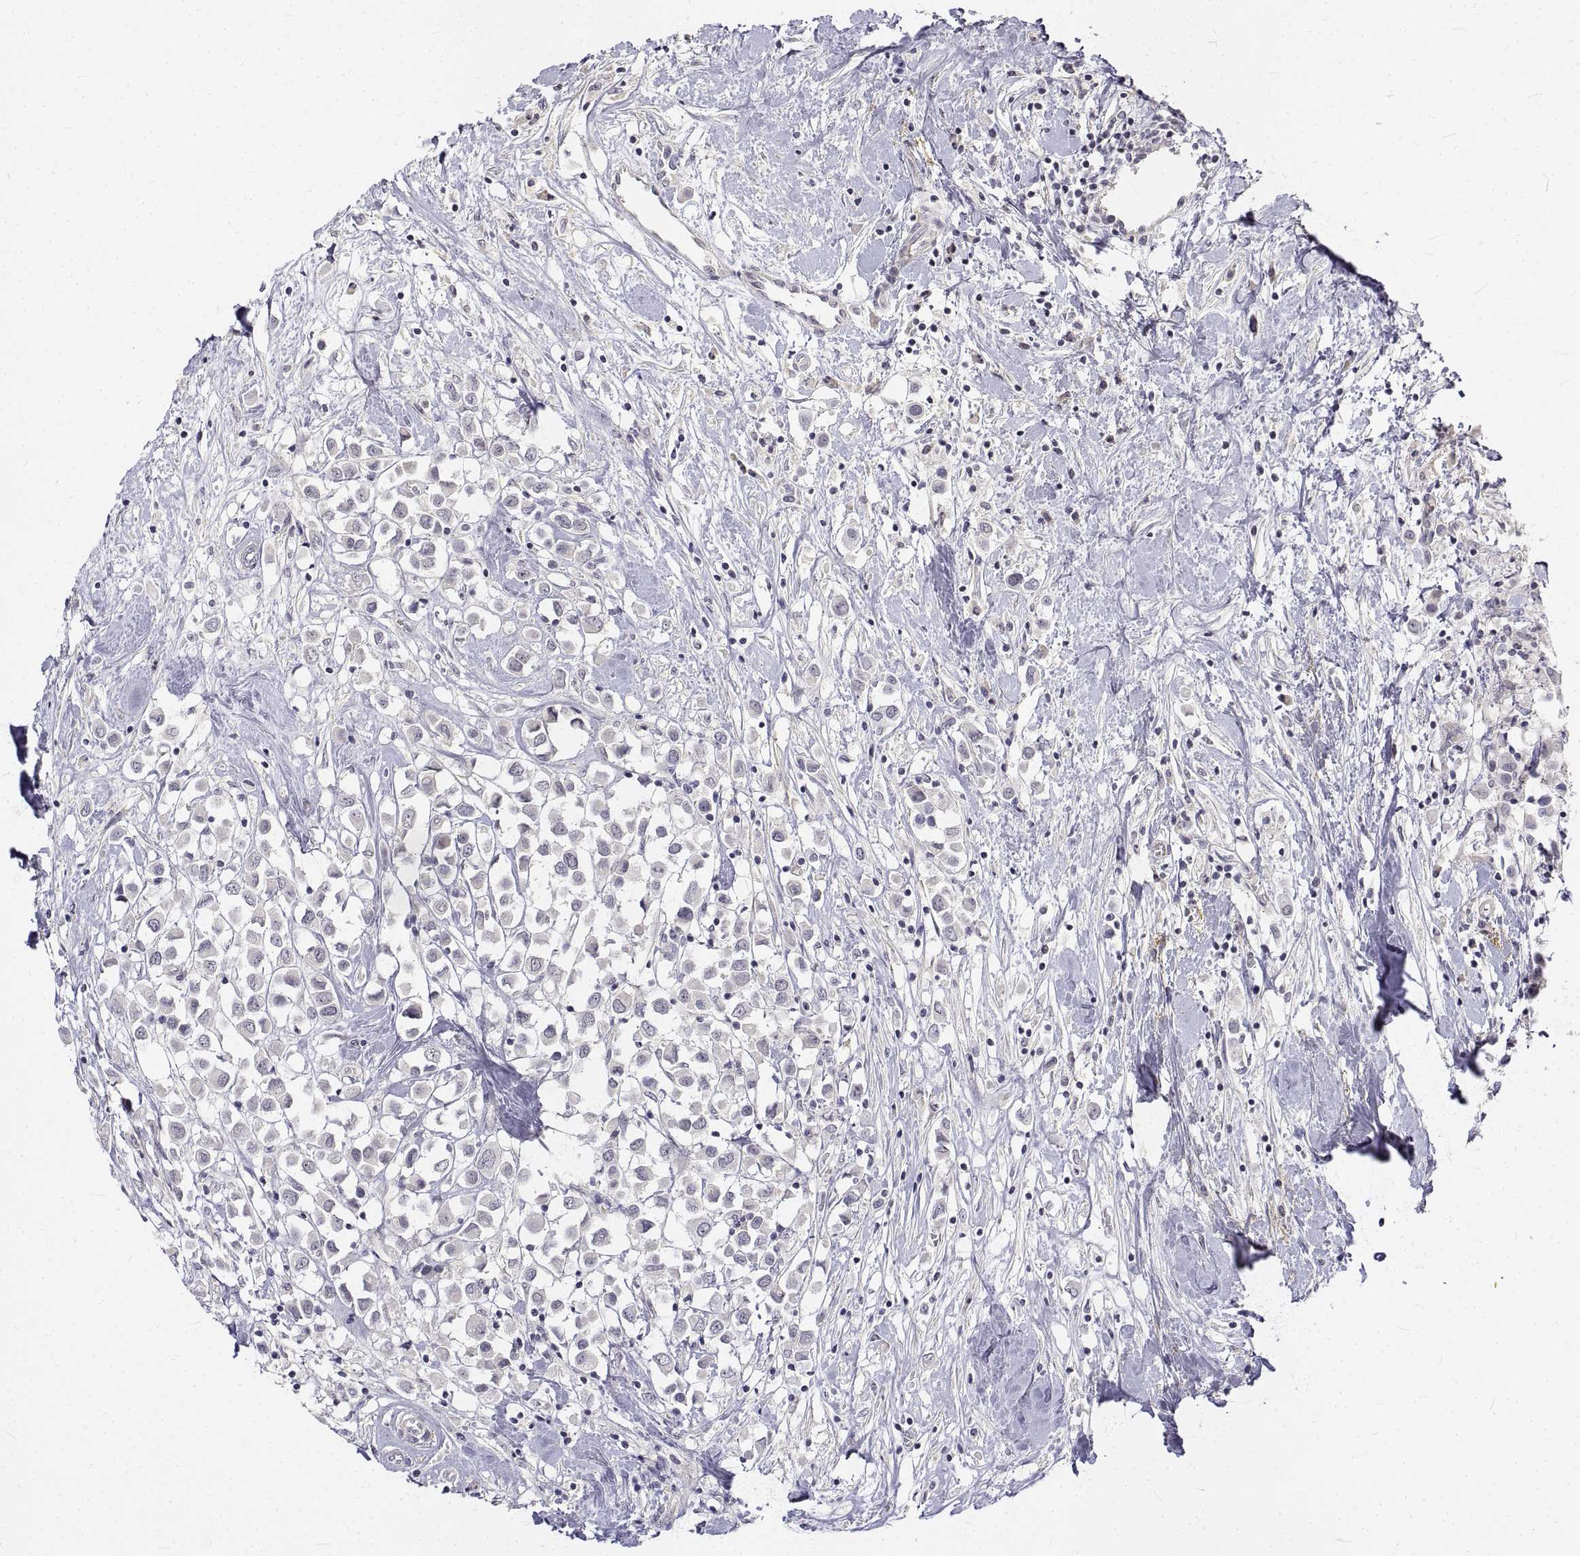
{"staining": {"intensity": "negative", "quantity": "none", "location": "none"}, "tissue": "breast cancer", "cell_type": "Tumor cells", "image_type": "cancer", "snomed": [{"axis": "morphology", "description": "Duct carcinoma"}, {"axis": "topography", "description": "Breast"}], "caption": "The immunohistochemistry histopathology image has no significant positivity in tumor cells of invasive ductal carcinoma (breast) tissue. The staining is performed using DAB brown chromogen with nuclei counter-stained in using hematoxylin.", "gene": "ANO2", "patient": {"sex": "female", "age": 61}}